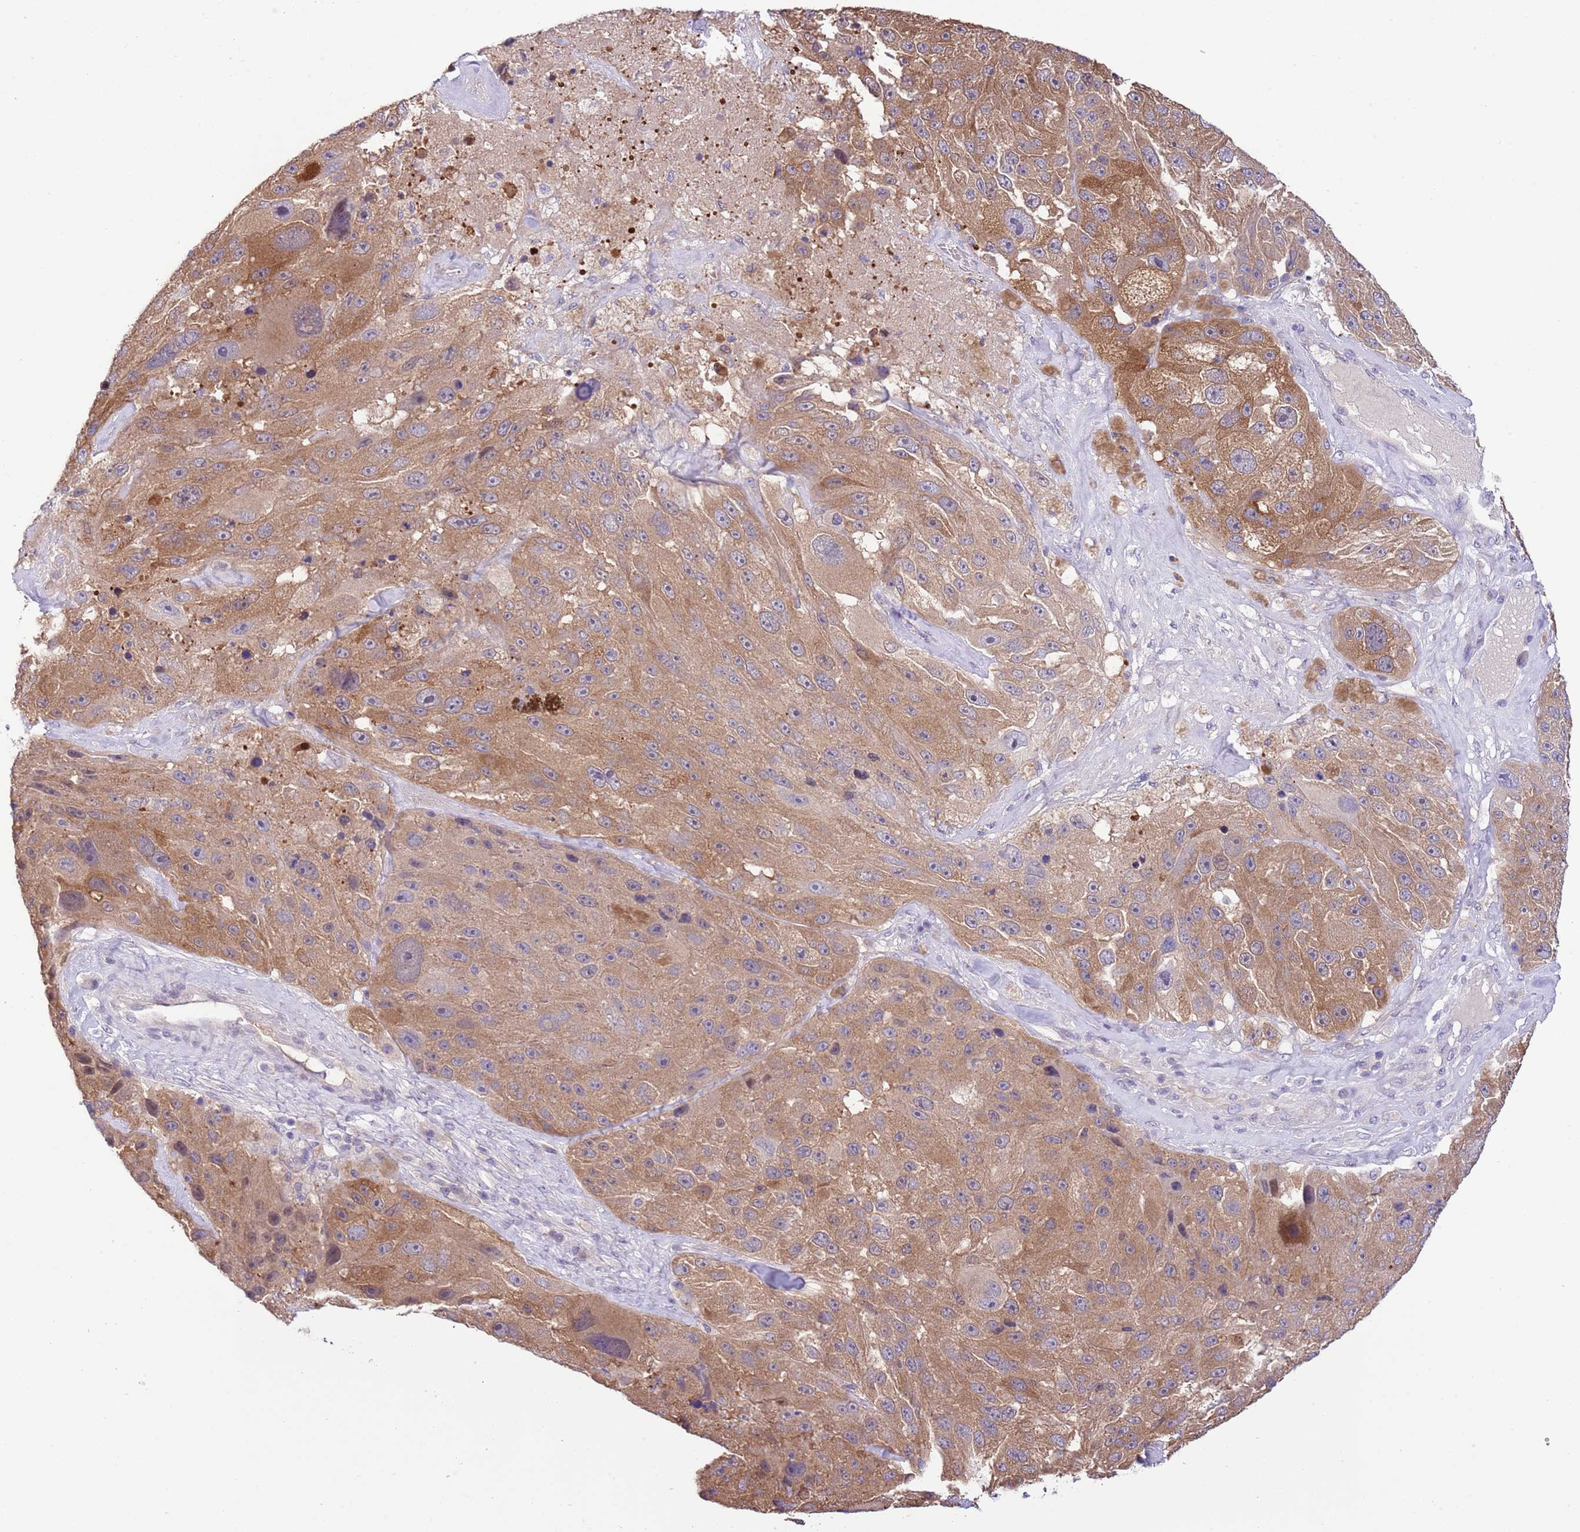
{"staining": {"intensity": "moderate", "quantity": ">75%", "location": "cytoplasmic/membranous"}, "tissue": "melanoma", "cell_type": "Tumor cells", "image_type": "cancer", "snomed": [{"axis": "morphology", "description": "Malignant melanoma, Metastatic site"}, {"axis": "topography", "description": "Lymph node"}], "caption": "Immunohistochemical staining of human malignant melanoma (metastatic site) displays medium levels of moderate cytoplasmic/membranous protein expression in about >75% of tumor cells.", "gene": "PRR32", "patient": {"sex": "male", "age": 62}}